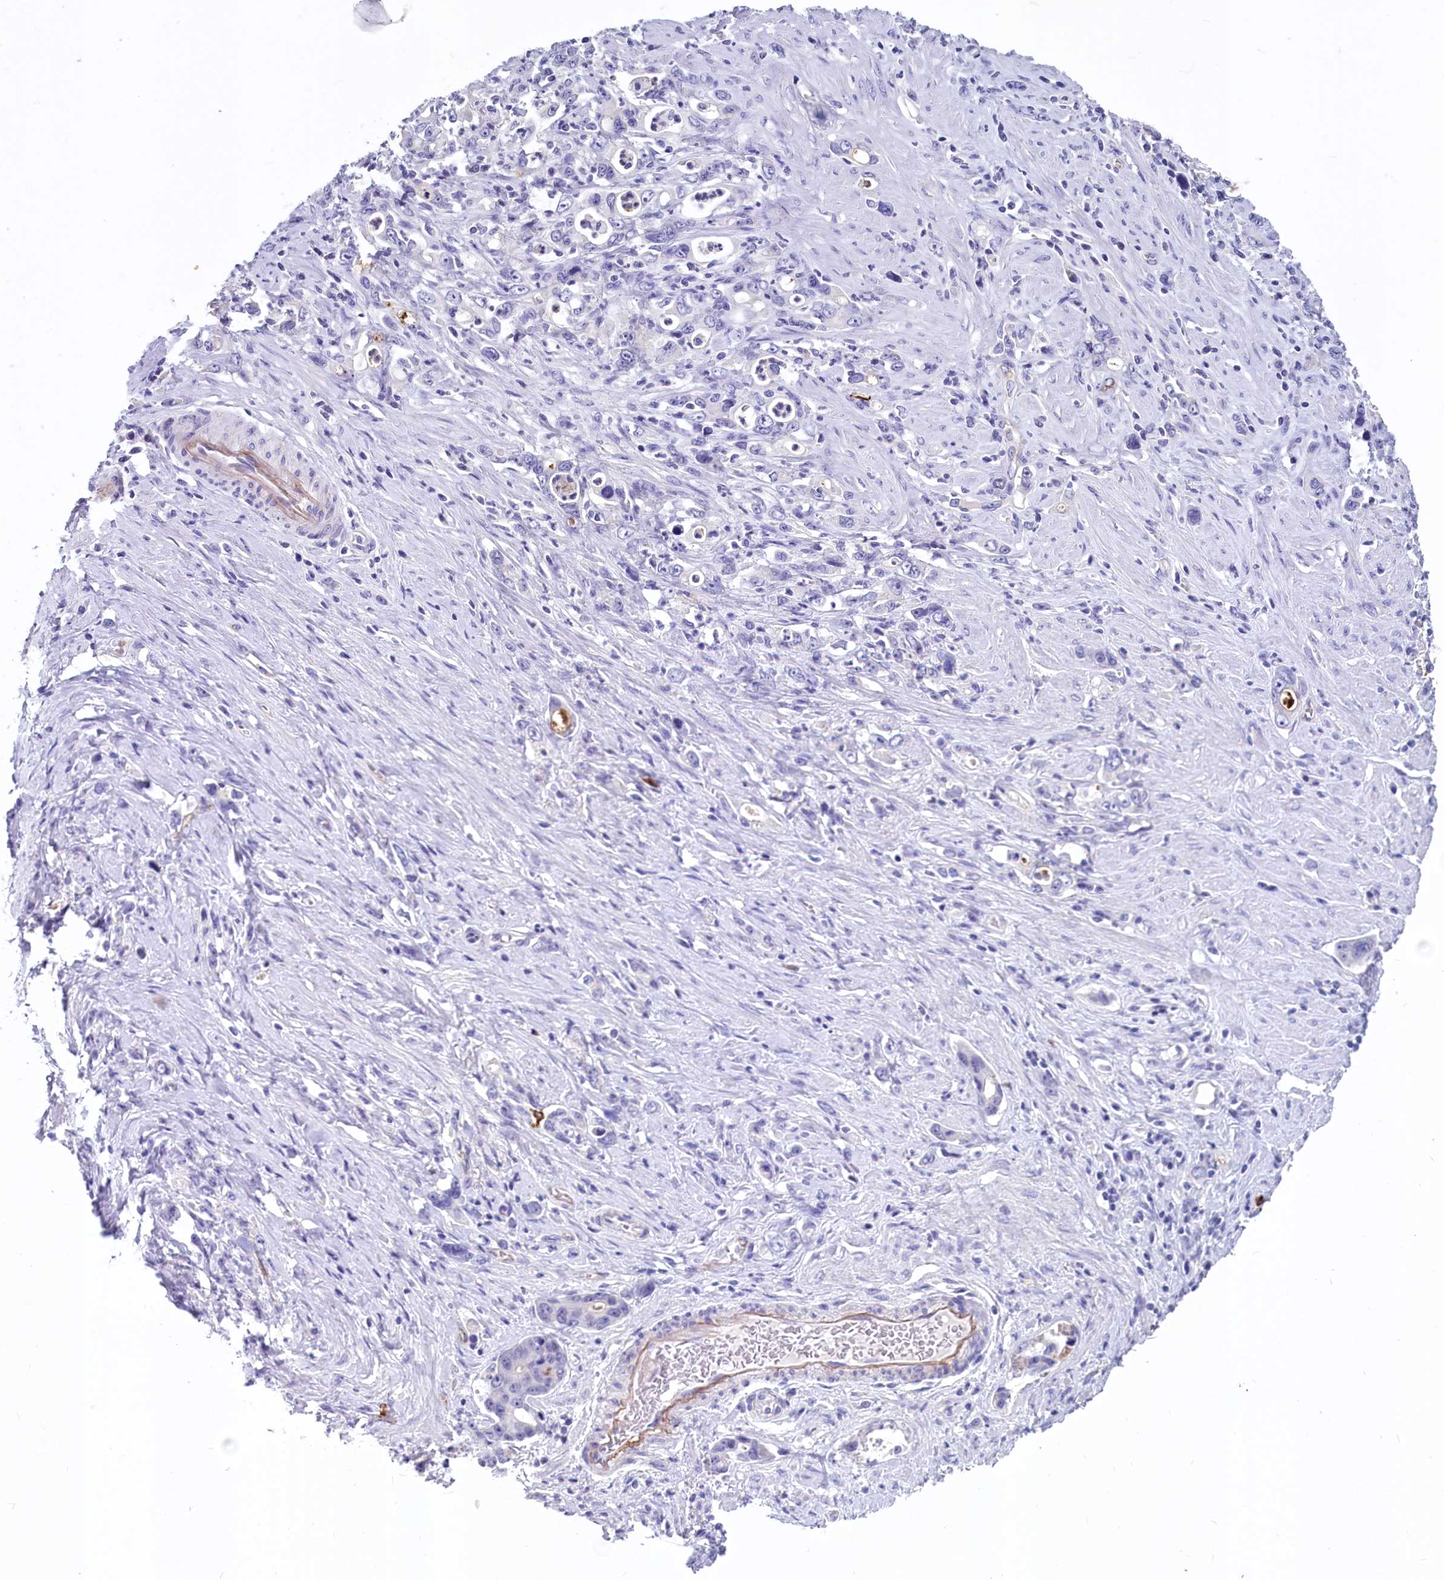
{"staining": {"intensity": "negative", "quantity": "none", "location": "none"}, "tissue": "stomach cancer", "cell_type": "Tumor cells", "image_type": "cancer", "snomed": [{"axis": "morphology", "description": "Adenocarcinoma, NOS"}, {"axis": "topography", "description": "Stomach, lower"}], "caption": "Tumor cells show no significant protein positivity in stomach adenocarcinoma. (Brightfield microscopy of DAB (3,3'-diaminobenzidine) immunohistochemistry (IHC) at high magnification).", "gene": "INSC", "patient": {"sex": "female", "age": 43}}